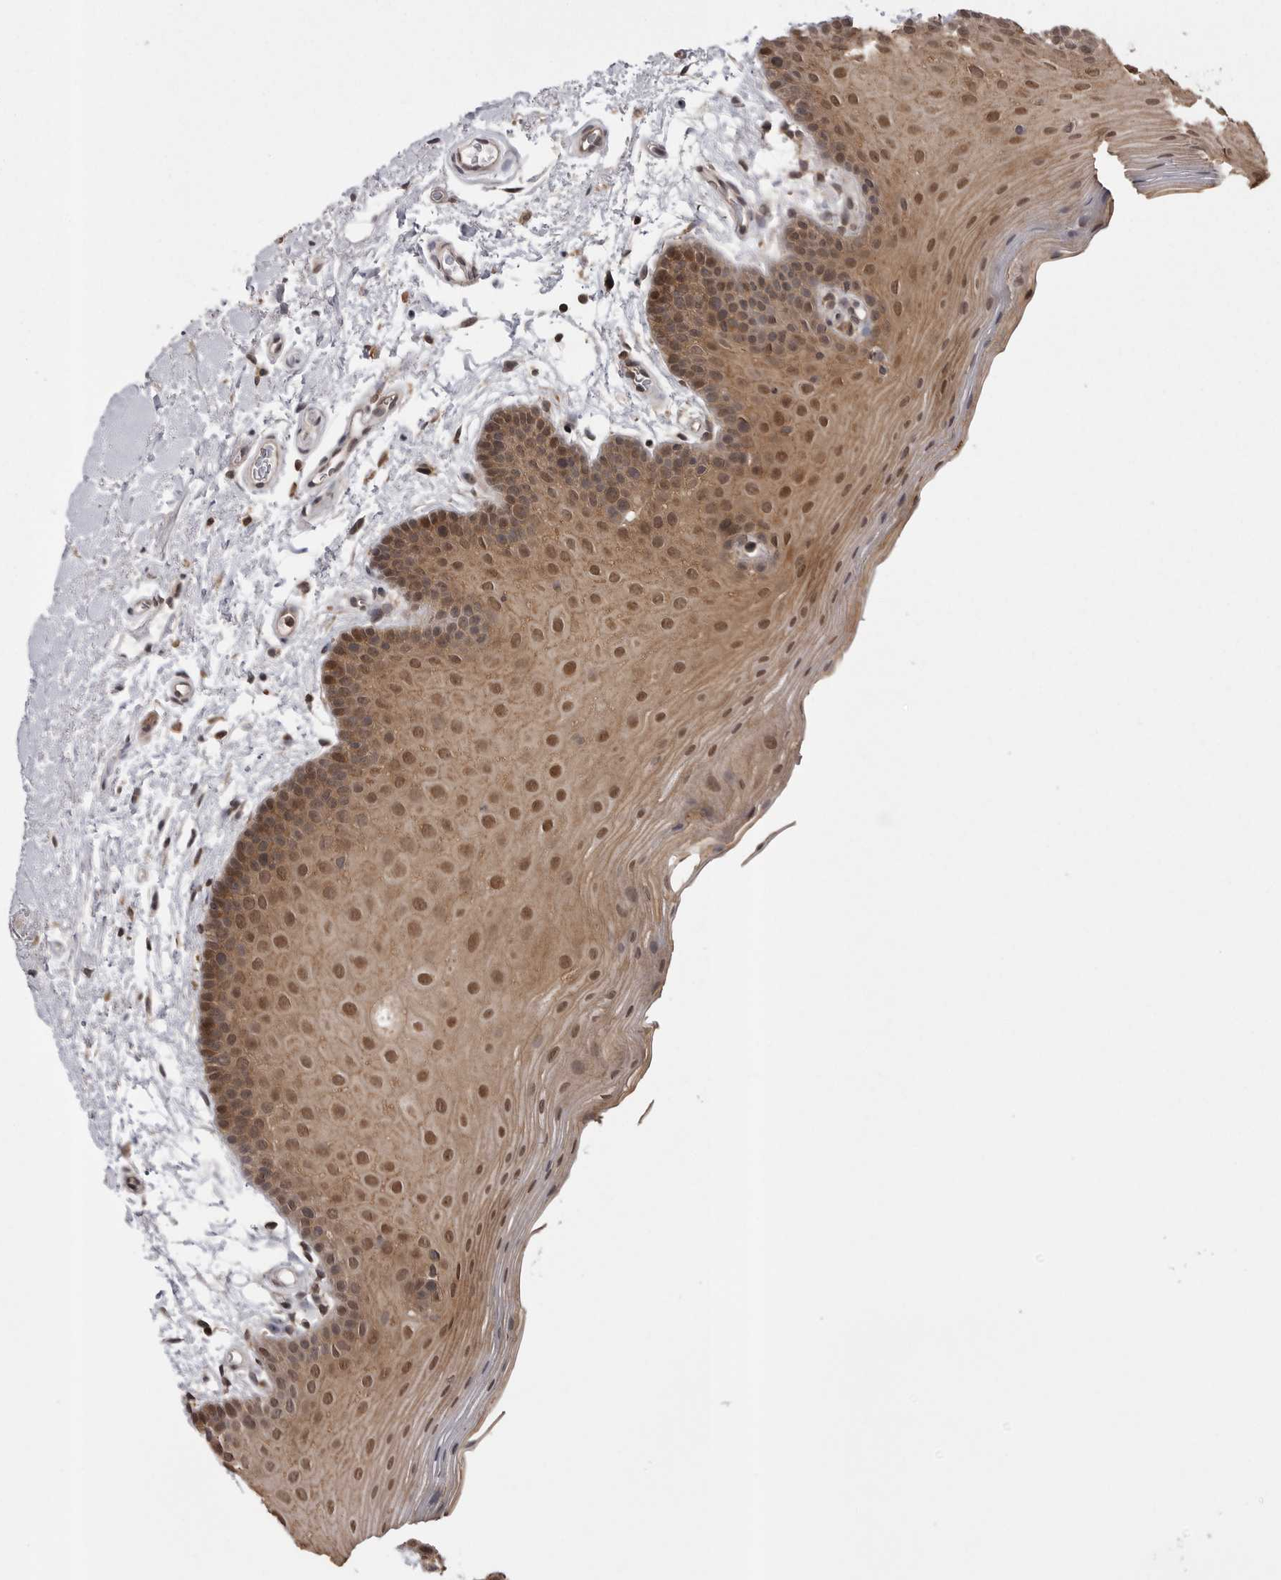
{"staining": {"intensity": "moderate", "quantity": ">75%", "location": "cytoplasmic/membranous,nuclear"}, "tissue": "oral mucosa", "cell_type": "Squamous epithelial cells", "image_type": "normal", "snomed": [{"axis": "morphology", "description": "Normal tissue, NOS"}, {"axis": "topography", "description": "Oral tissue"}], "caption": "This image exhibits immunohistochemistry (IHC) staining of benign oral mucosa, with medium moderate cytoplasmic/membranous,nuclear staining in approximately >75% of squamous epithelial cells.", "gene": "AOAH", "patient": {"sex": "male", "age": 62}}